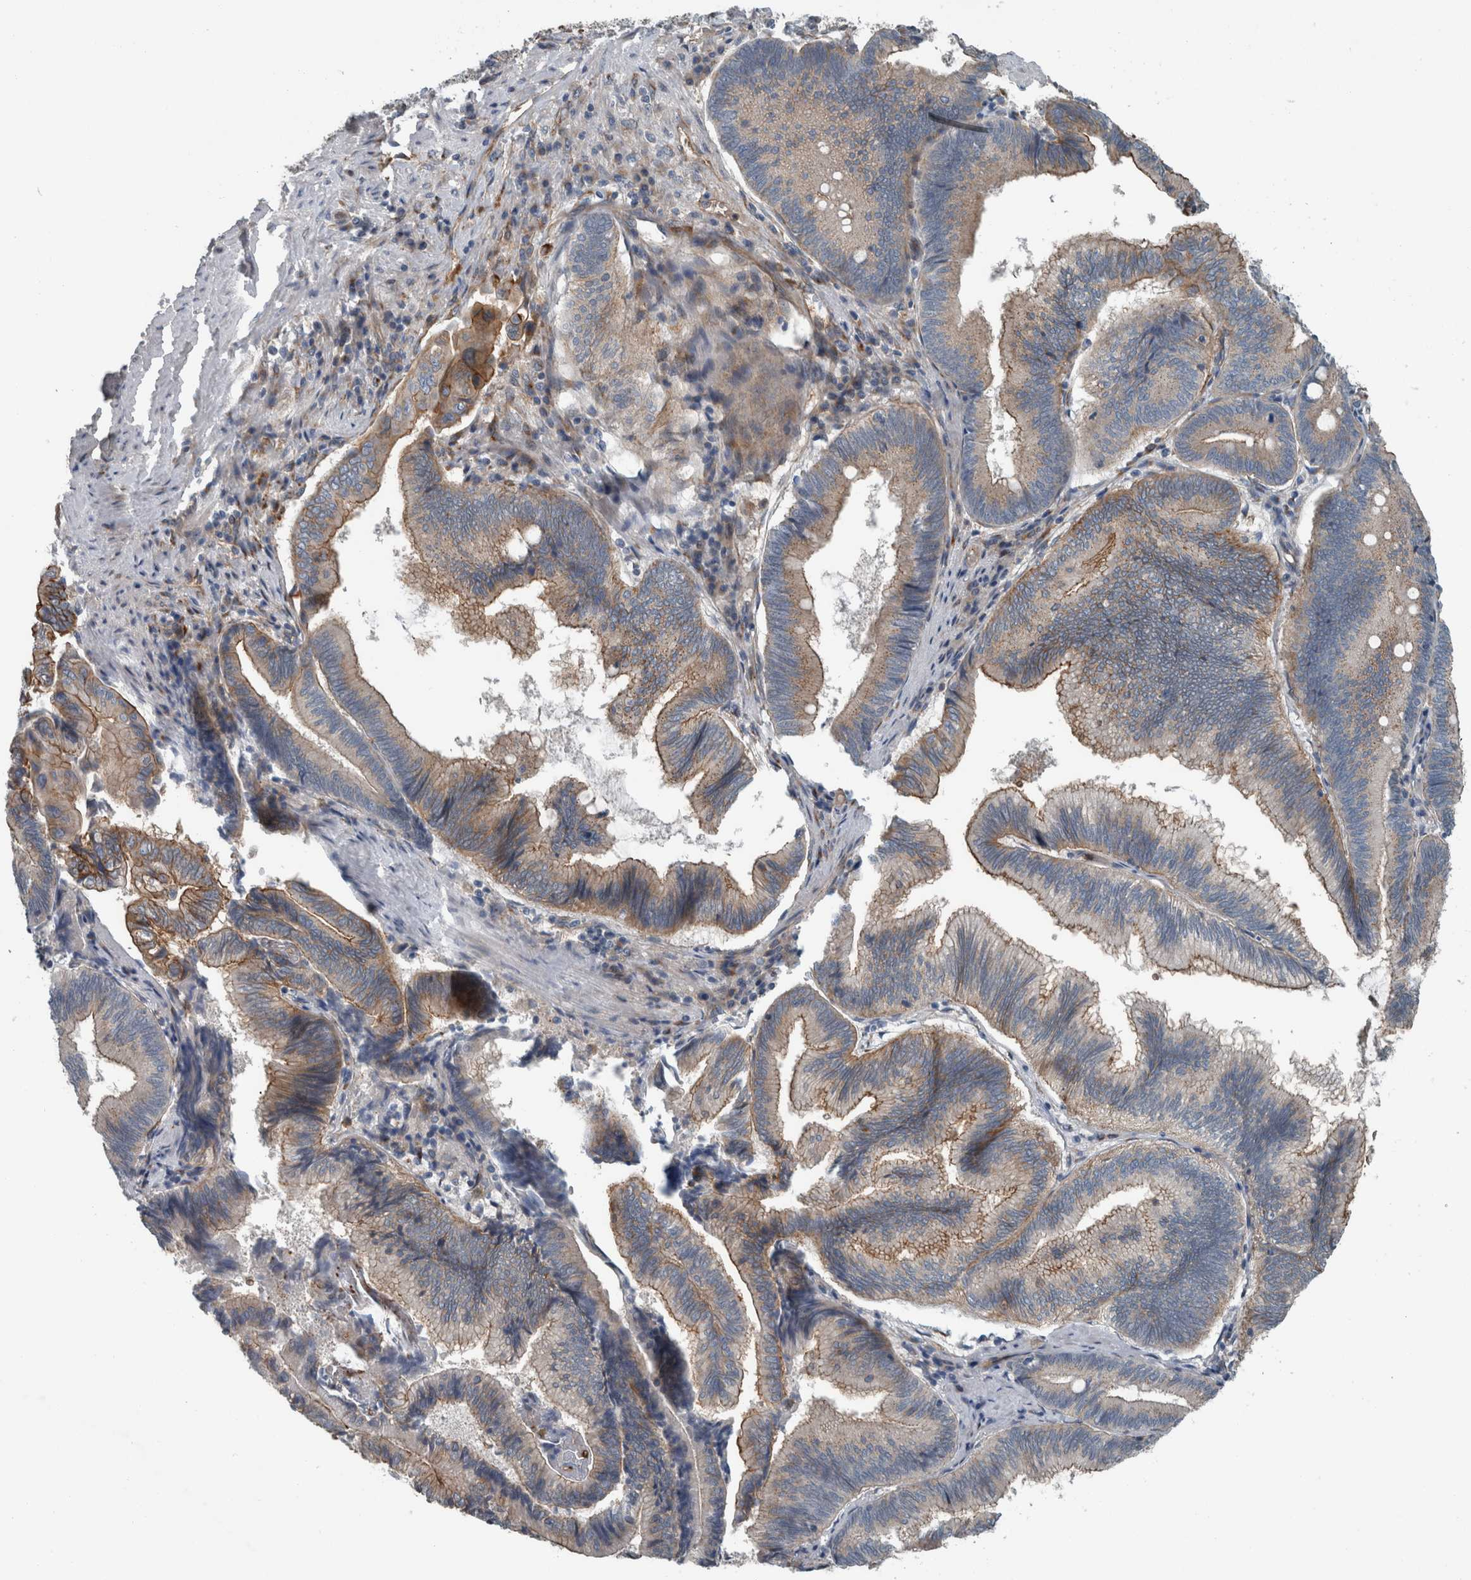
{"staining": {"intensity": "strong", "quantity": "<25%", "location": "cytoplasmic/membranous"}, "tissue": "pancreatic cancer", "cell_type": "Tumor cells", "image_type": "cancer", "snomed": [{"axis": "morphology", "description": "Adenocarcinoma, NOS"}, {"axis": "topography", "description": "Pancreas"}], "caption": "A brown stain labels strong cytoplasmic/membranous staining of a protein in human pancreatic adenocarcinoma tumor cells.", "gene": "GLT8D2", "patient": {"sex": "male", "age": 82}}